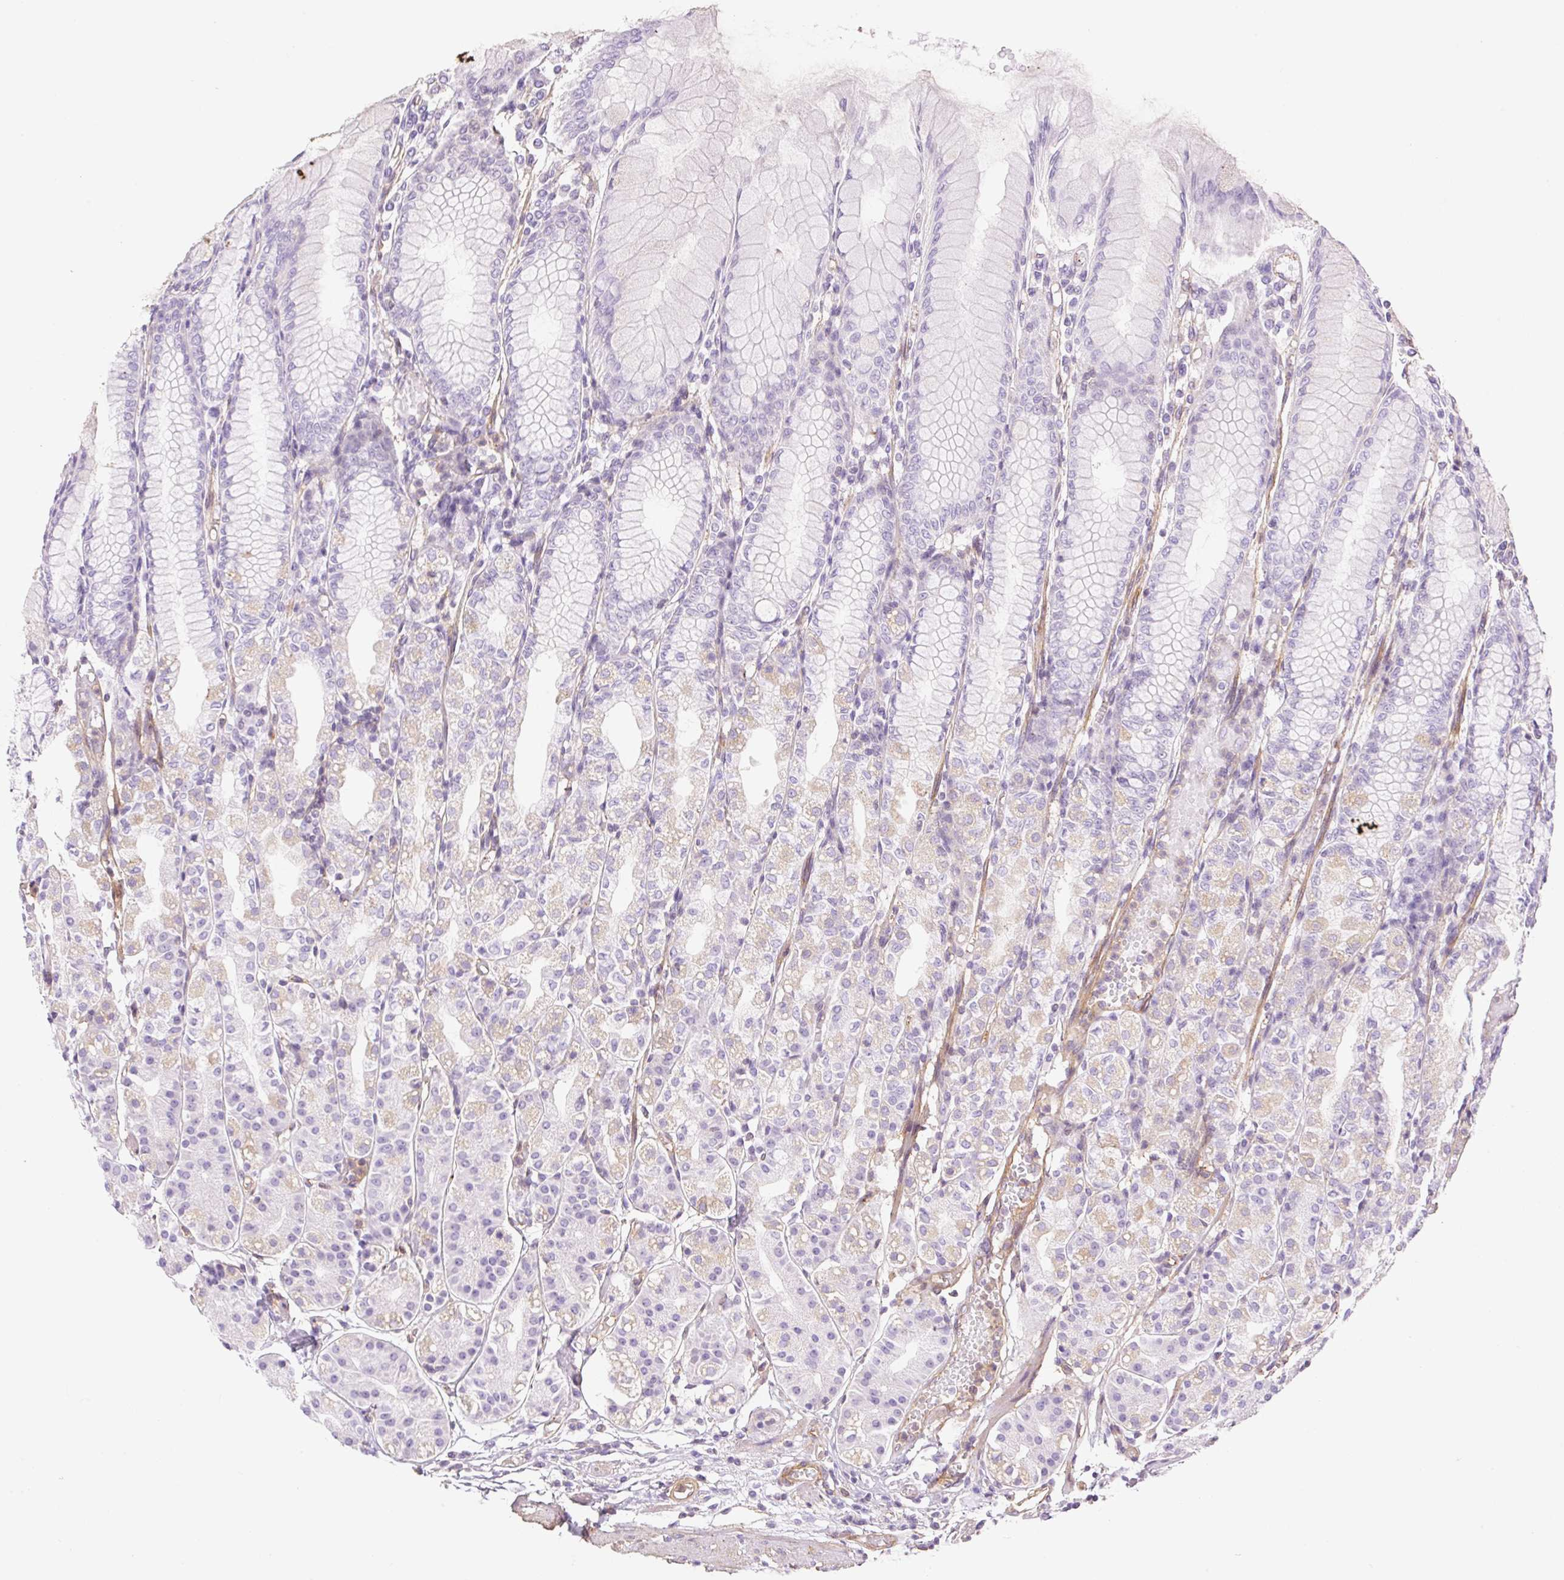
{"staining": {"intensity": "weak", "quantity": "<25%", "location": "cytoplasmic/membranous"}, "tissue": "stomach", "cell_type": "Glandular cells", "image_type": "normal", "snomed": [{"axis": "morphology", "description": "Normal tissue, NOS"}, {"axis": "topography", "description": "Stomach"}], "caption": "An immunohistochemistry (IHC) photomicrograph of benign stomach is shown. There is no staining in glandular cells of stomach. Brightfield microscopy of IHC stained with DAB (3,3'-diaminobenzidine) (brown) and hematoxylin (blue), captured at high magnification.", "gene": "EHD1", "patient": {"sex": "female", "age": 57}}